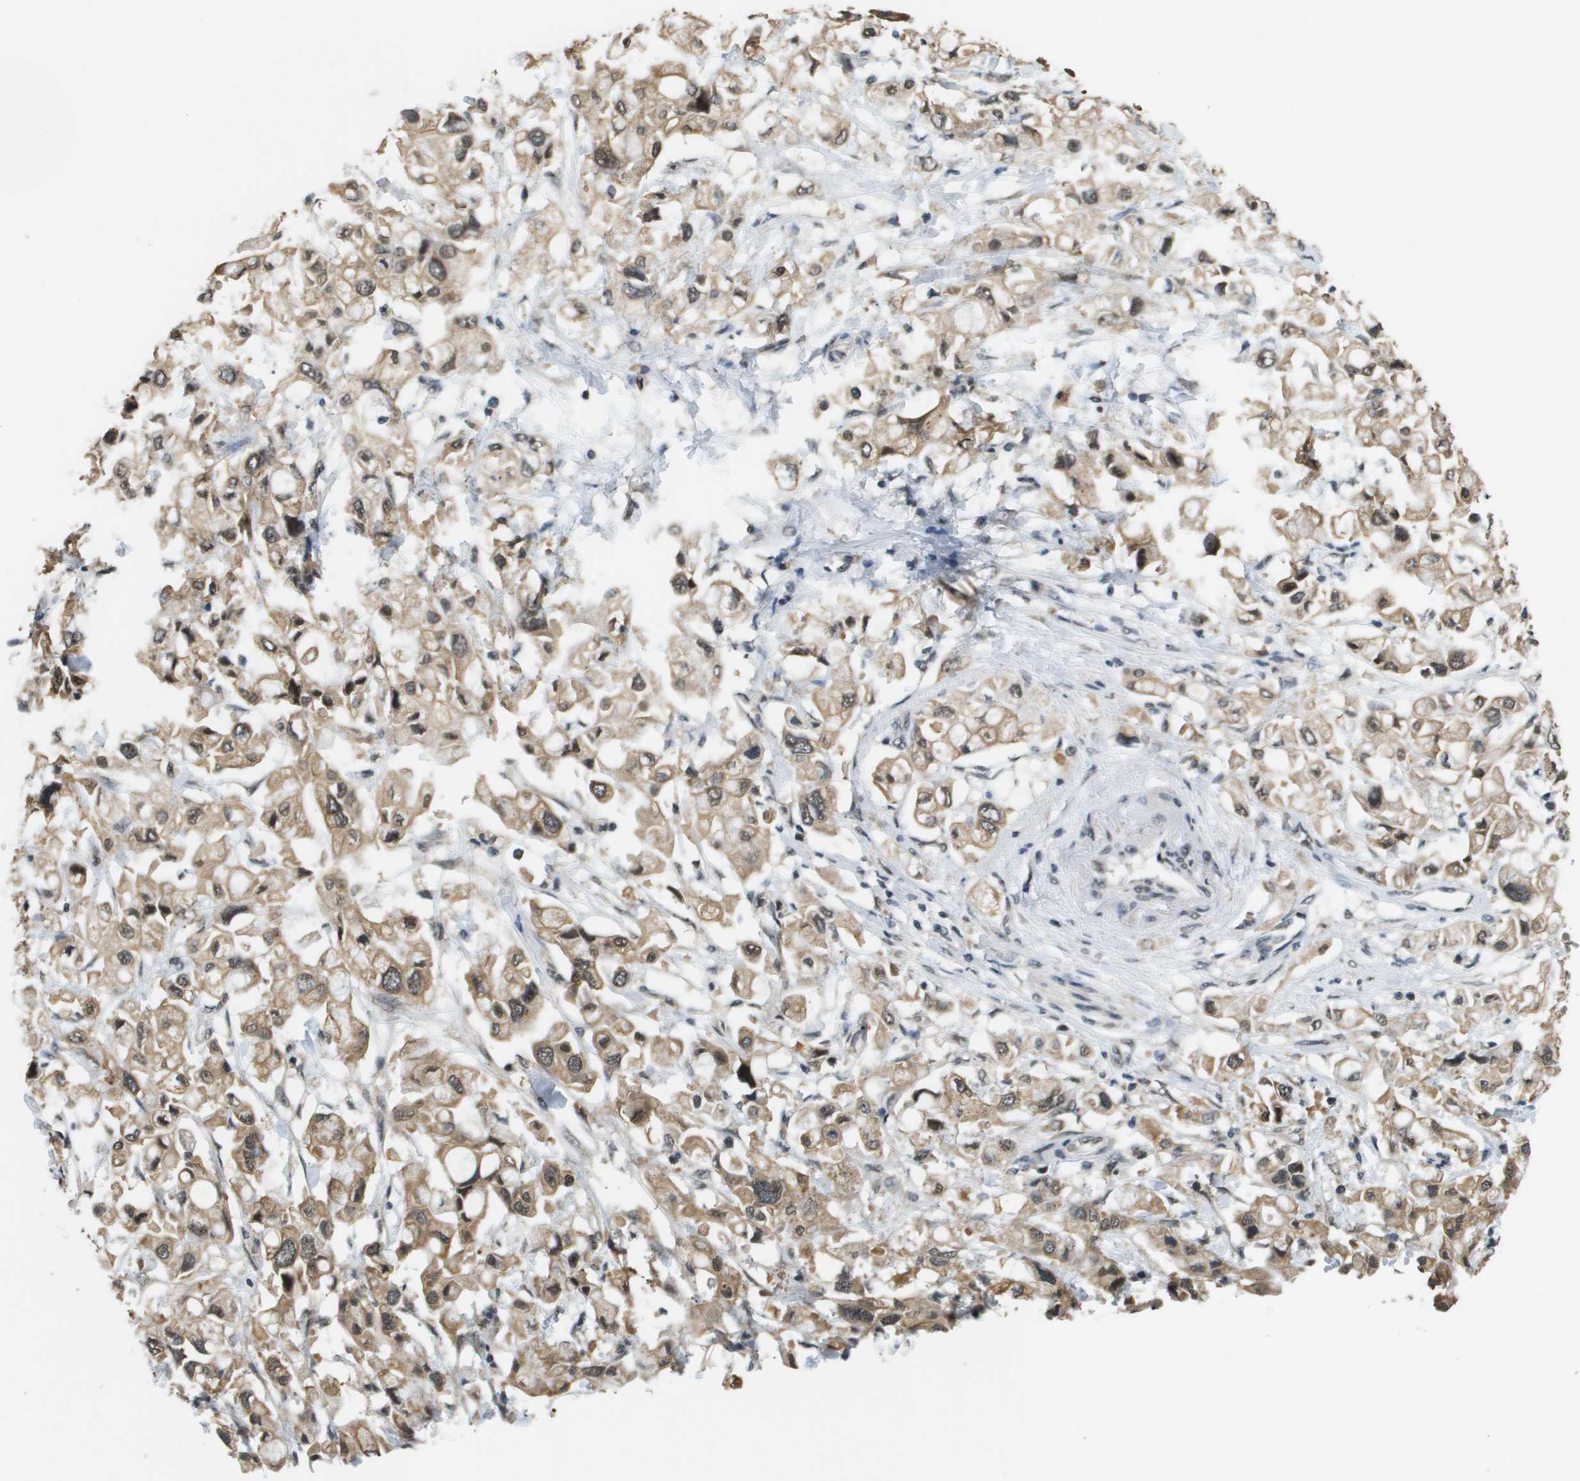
{"staining": {"intensity": "moderate", "quantity": ">75%", "location": "cytoplasmic/membranous,nuclear"}, "tissue": "pancreatic cancer", "cell_type": "Tumor cells", "image_type": "cancer", "snomed": [{"axis": "morphology", "description": "Adenocarcinoma, NOS"}, {"axis": "topography", "description": "Pancreas"}], "caption": "IHC histopathology image of human pancreatic cancer stained for a protein (brown), which demonstrates medium levels of moderate cytoplasmic/membranous and nuclear positivity in about >75% of tumor cells.", "gene": "FANCC", "patient": {"sex": "female", "age": 56}}